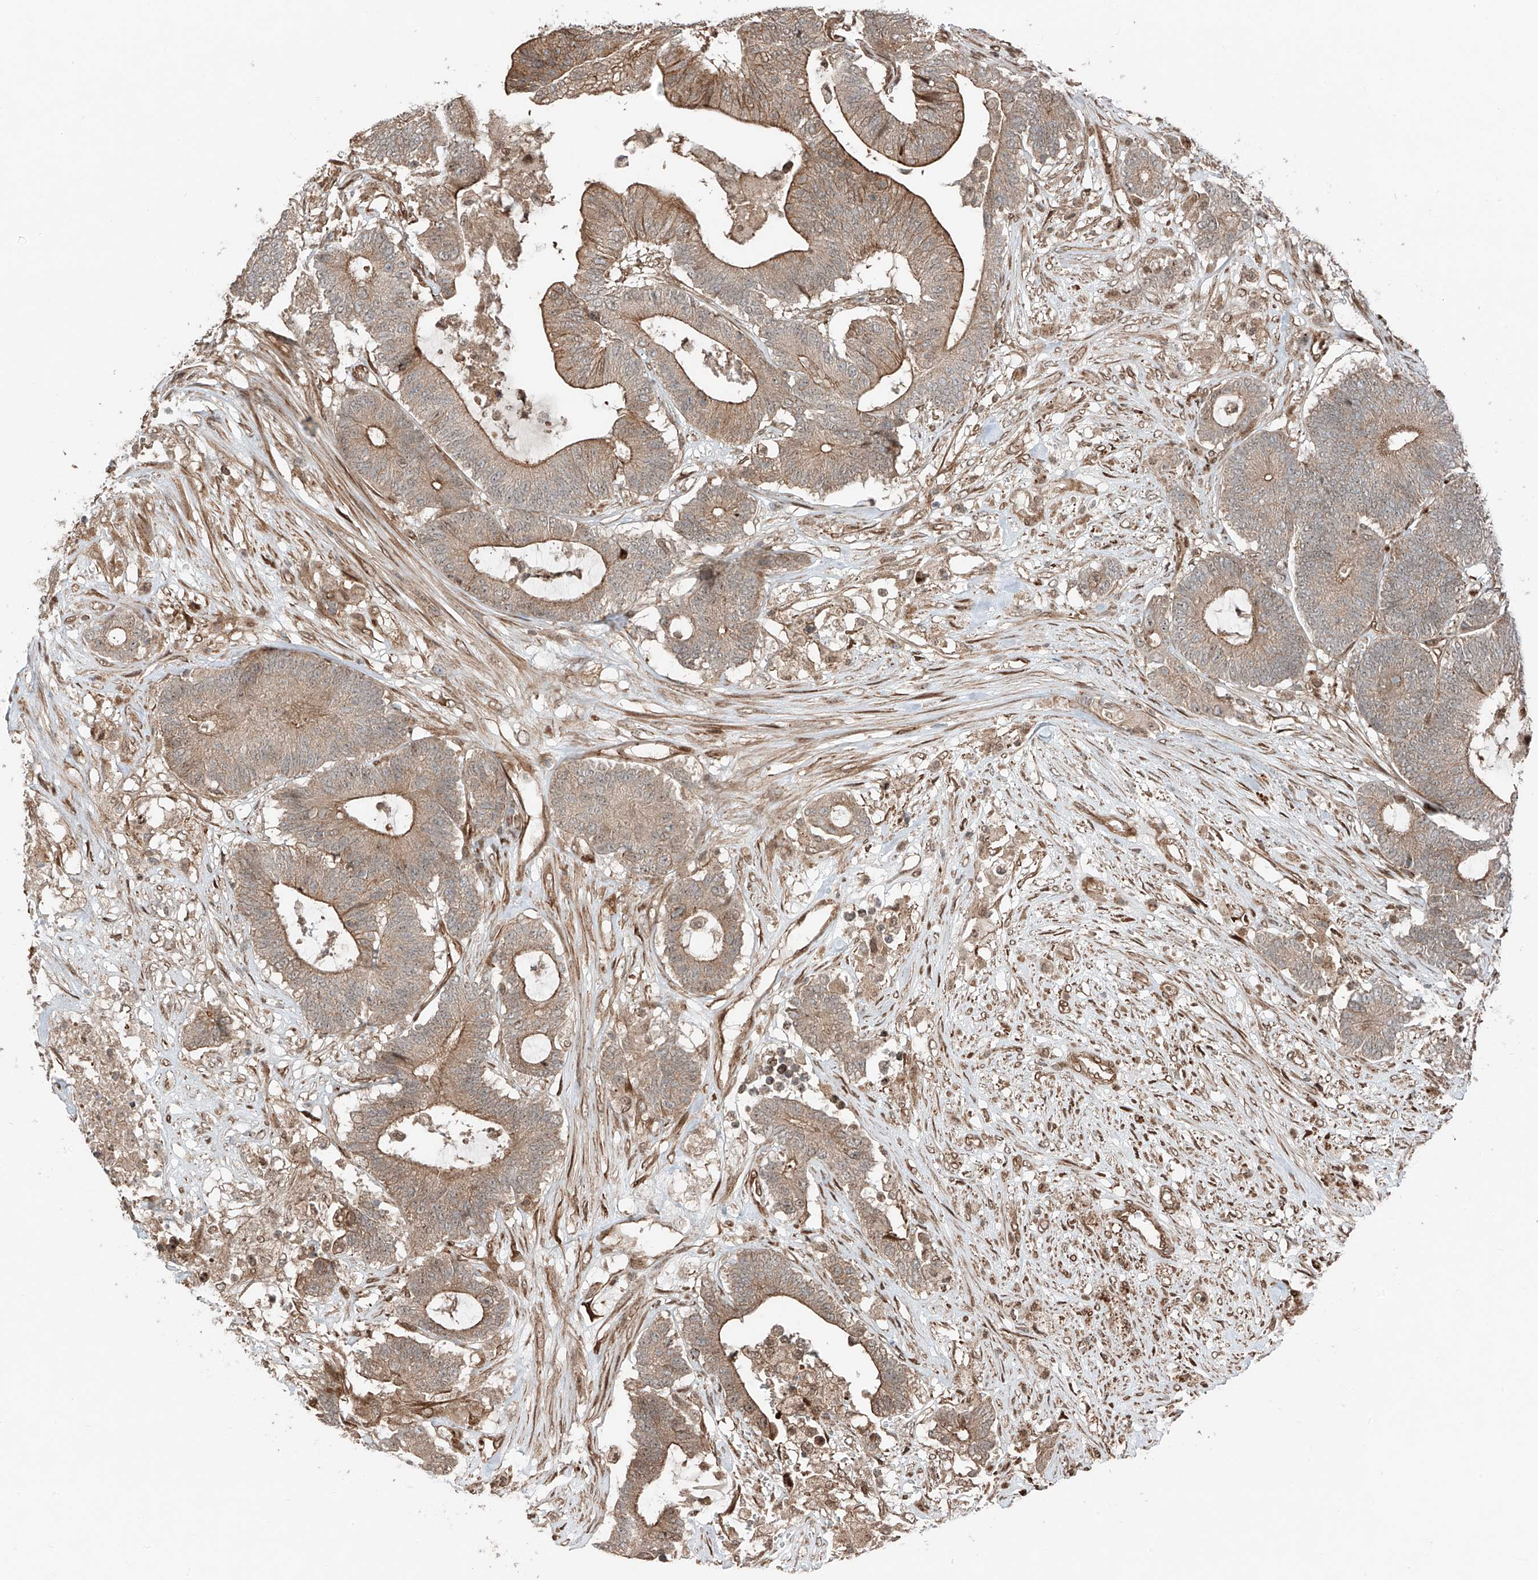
{"staining": {"intensity": "moderate", "quantity": ">75%", "location": "cytoplasmic/membranous"}, "tissue": "colorectal cancer", "cell_type": "Tumor cells", "image_type": "cancer", "snomed": [{"axis": "morphology", "description": "Adenocarcinoma, NOS"}, {"axis": "topography", "description": "Colon"}], "caption": "Colorectal cancer (adenocarcinoma) stained with a protein marker displays moderate staining in tumor cells.", "gene": "CEP162", "patient": {"sex": "female", "age": 84}}